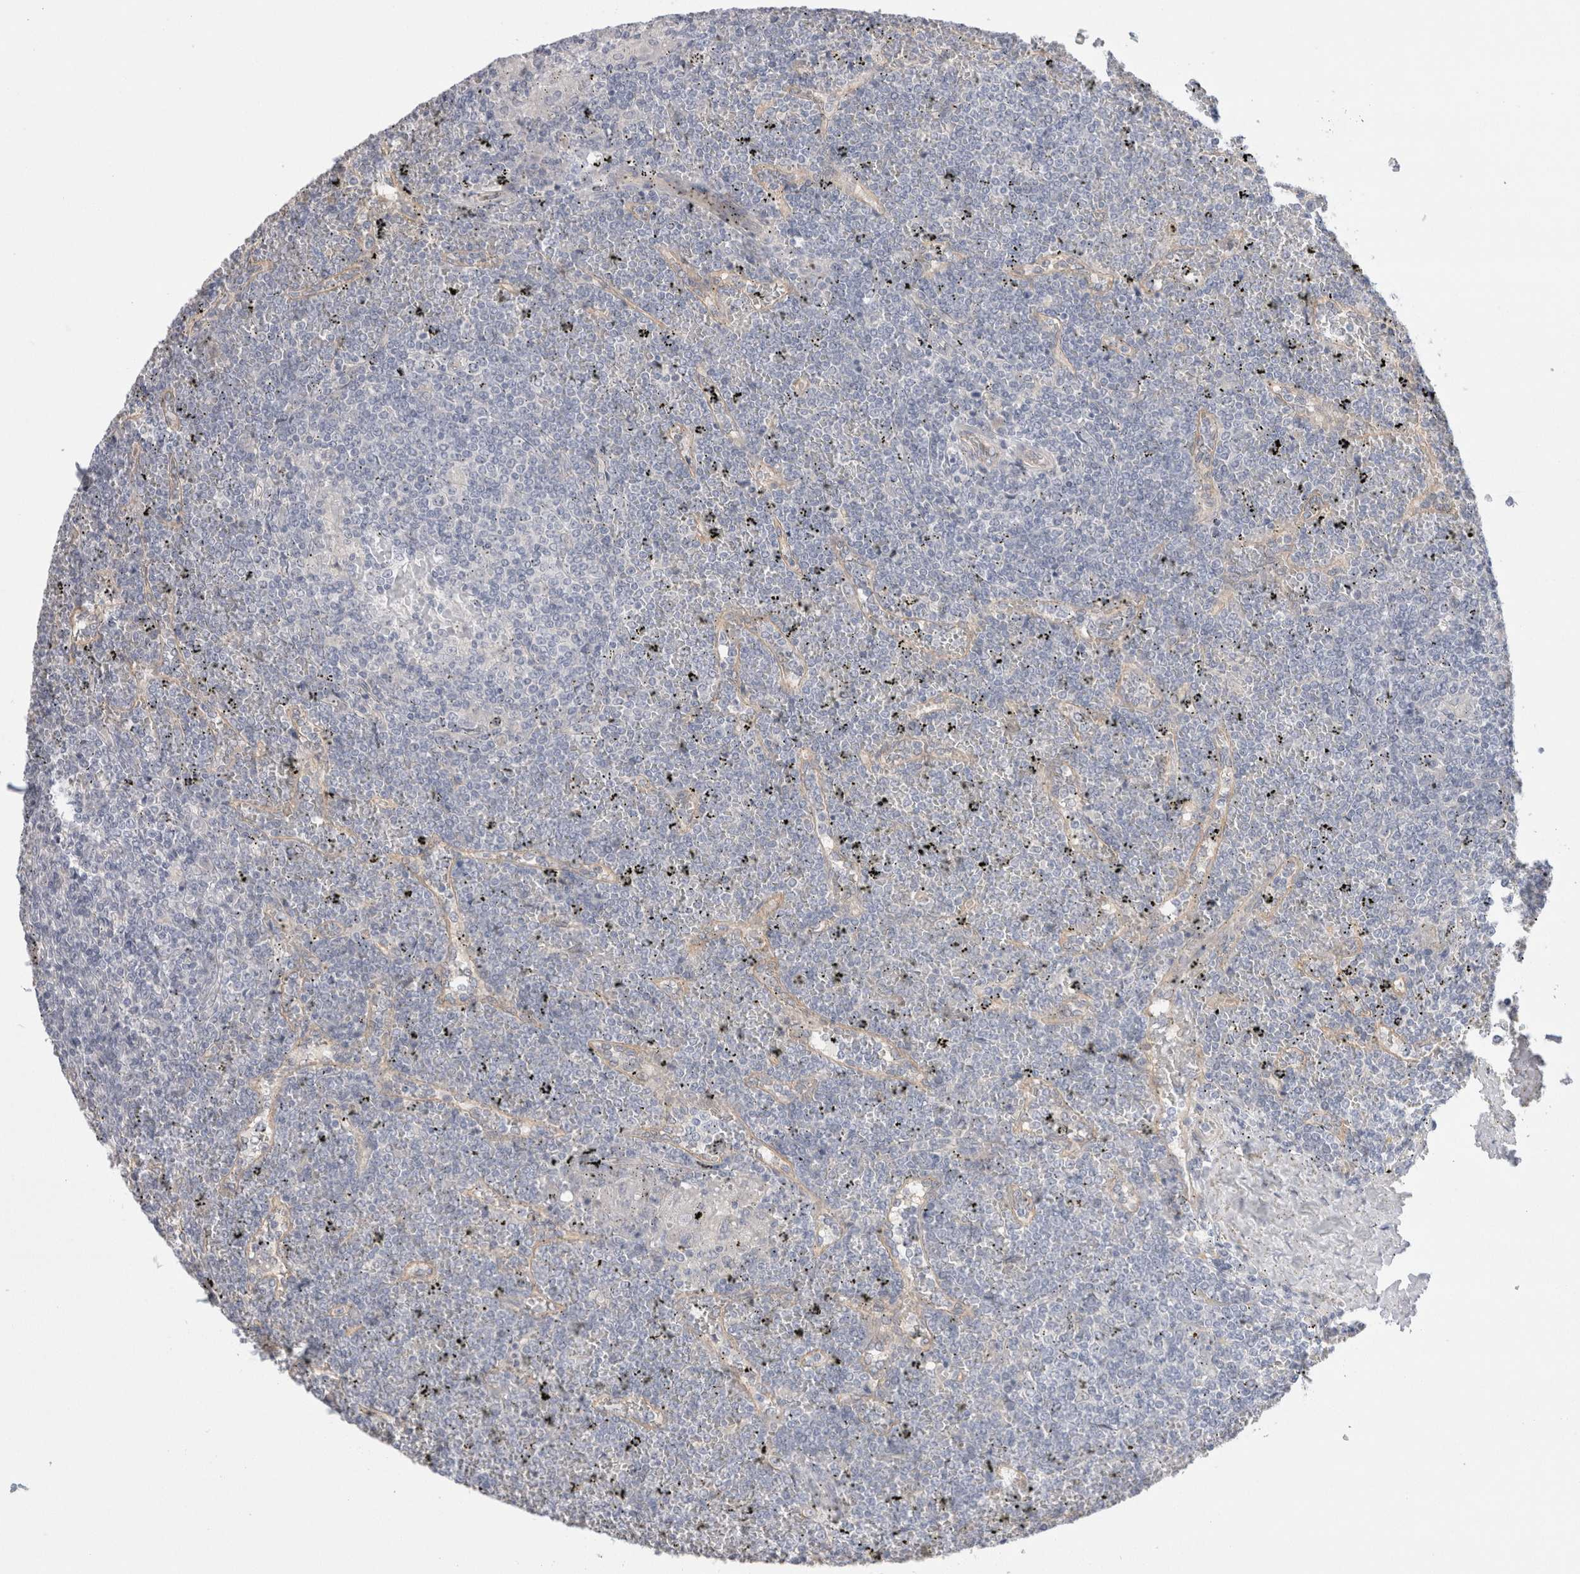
{"staining": {"intensity": "negative", "quantity": "none", "location": "none"}, "tissue": "lymphoma", "cell_type": "Tumor cells", "image_type": "cancer", "snomed": [{"axis": "morphology", "description": "Malignant lymphoma, non-Hodgkin's type, Low grade"}, {"axis": "topography", "description": "Spleen"}], "caption": "Tumor cells show no significant positivity in lymphoma.", "gene": "WIPF2", "patient": {"sex": "female", "age": 19}}